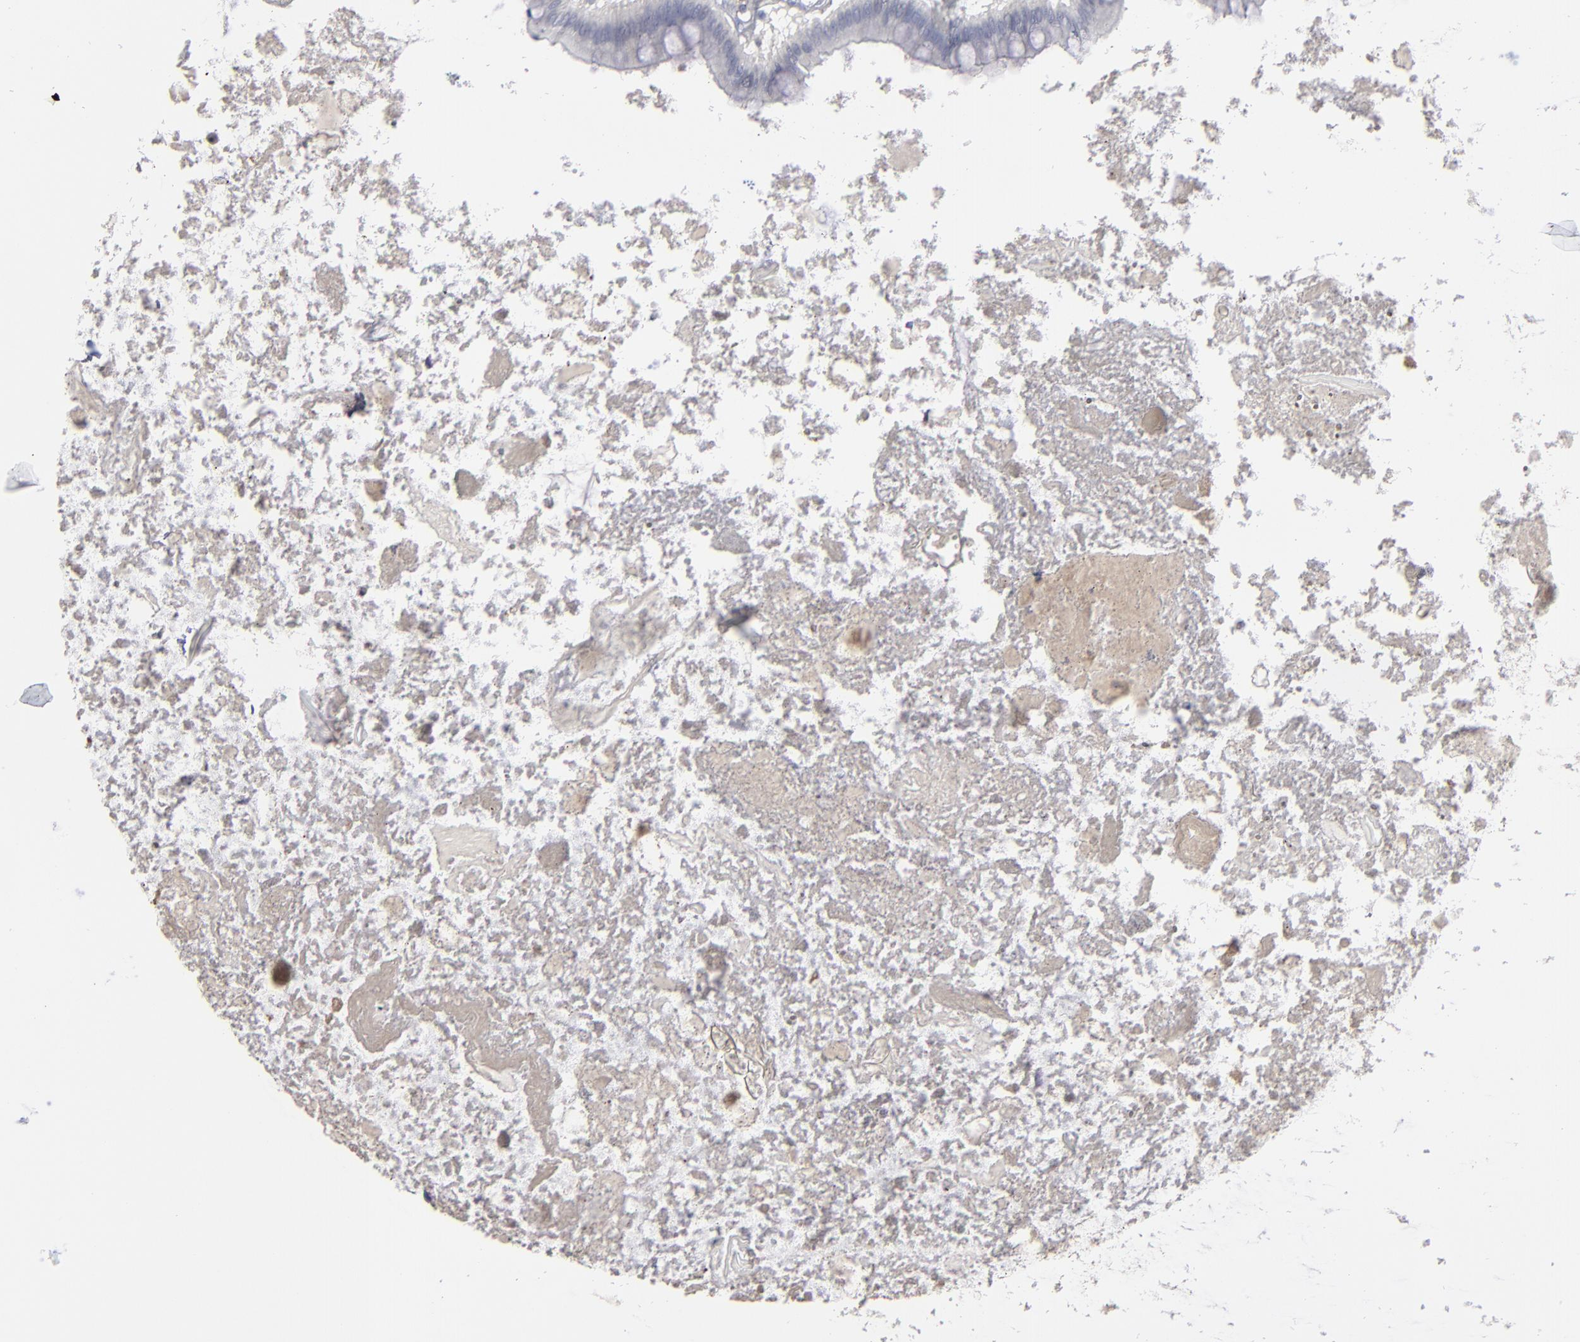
{"staining": {"intensity": "negative", "quantity": "none", "location": "none"}, "tissue": "appendix", "cell_type": "Glandular cells", "image_type": "normal", "snomed": [{"axis": "morphology", "description": "Normal tissue, NOS"}, {"axis": "topography", "description": "Appendix"}], "caption": "Immunohistochemistry (IHC) image of normal appendix: human appendix stained with DAB (3,3'-diaminobenzidine) exhibits no significant protein expression in glandular cells. Brightfield microscopy of immunohistochemistry stained with DAB (3,3'-diaminobenzidine) (brown) and hematoxylin (blue), captured at high magnification.", "gene": "RPH3A", "patient": {"sex": "female", "age": 82}}